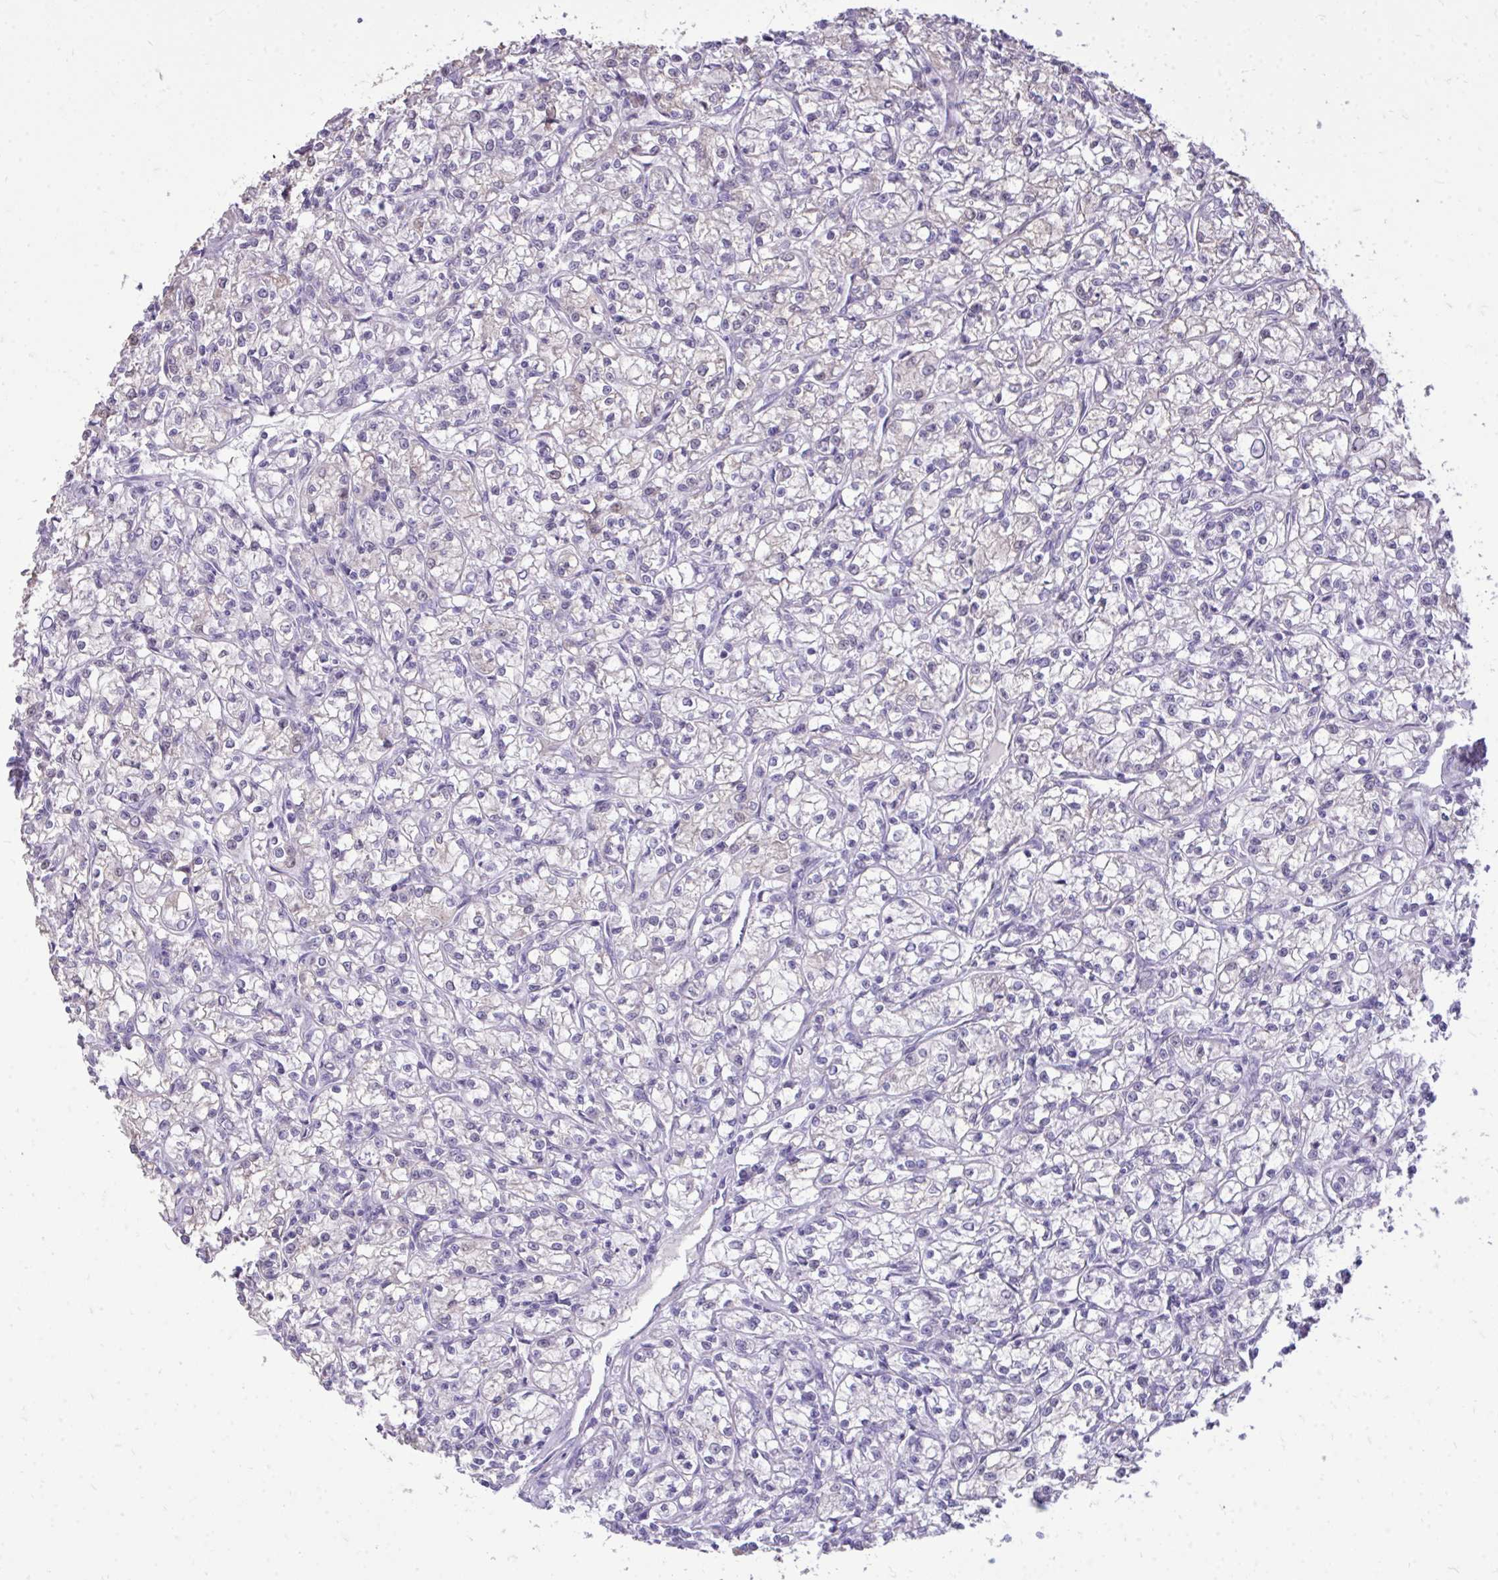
{"staining": {"intensity": "negative", "quantity": "none", "location": "none"}, "tissue": "renal cancer", "cell_type": "Tumor cells", "image_type": "cancer", "snomed": [{"axis": "morphology", "description": "Adenocarcinoma, NOS"}, {"axis": "topography", "description": "Kidney"}], "caption": "A histopathology image of human renal cancer (adenocarcinoma) is negative for staining in tumor cells.", "gene": "SPTBN2", "patient": {"sex": "female", "age": 59}}